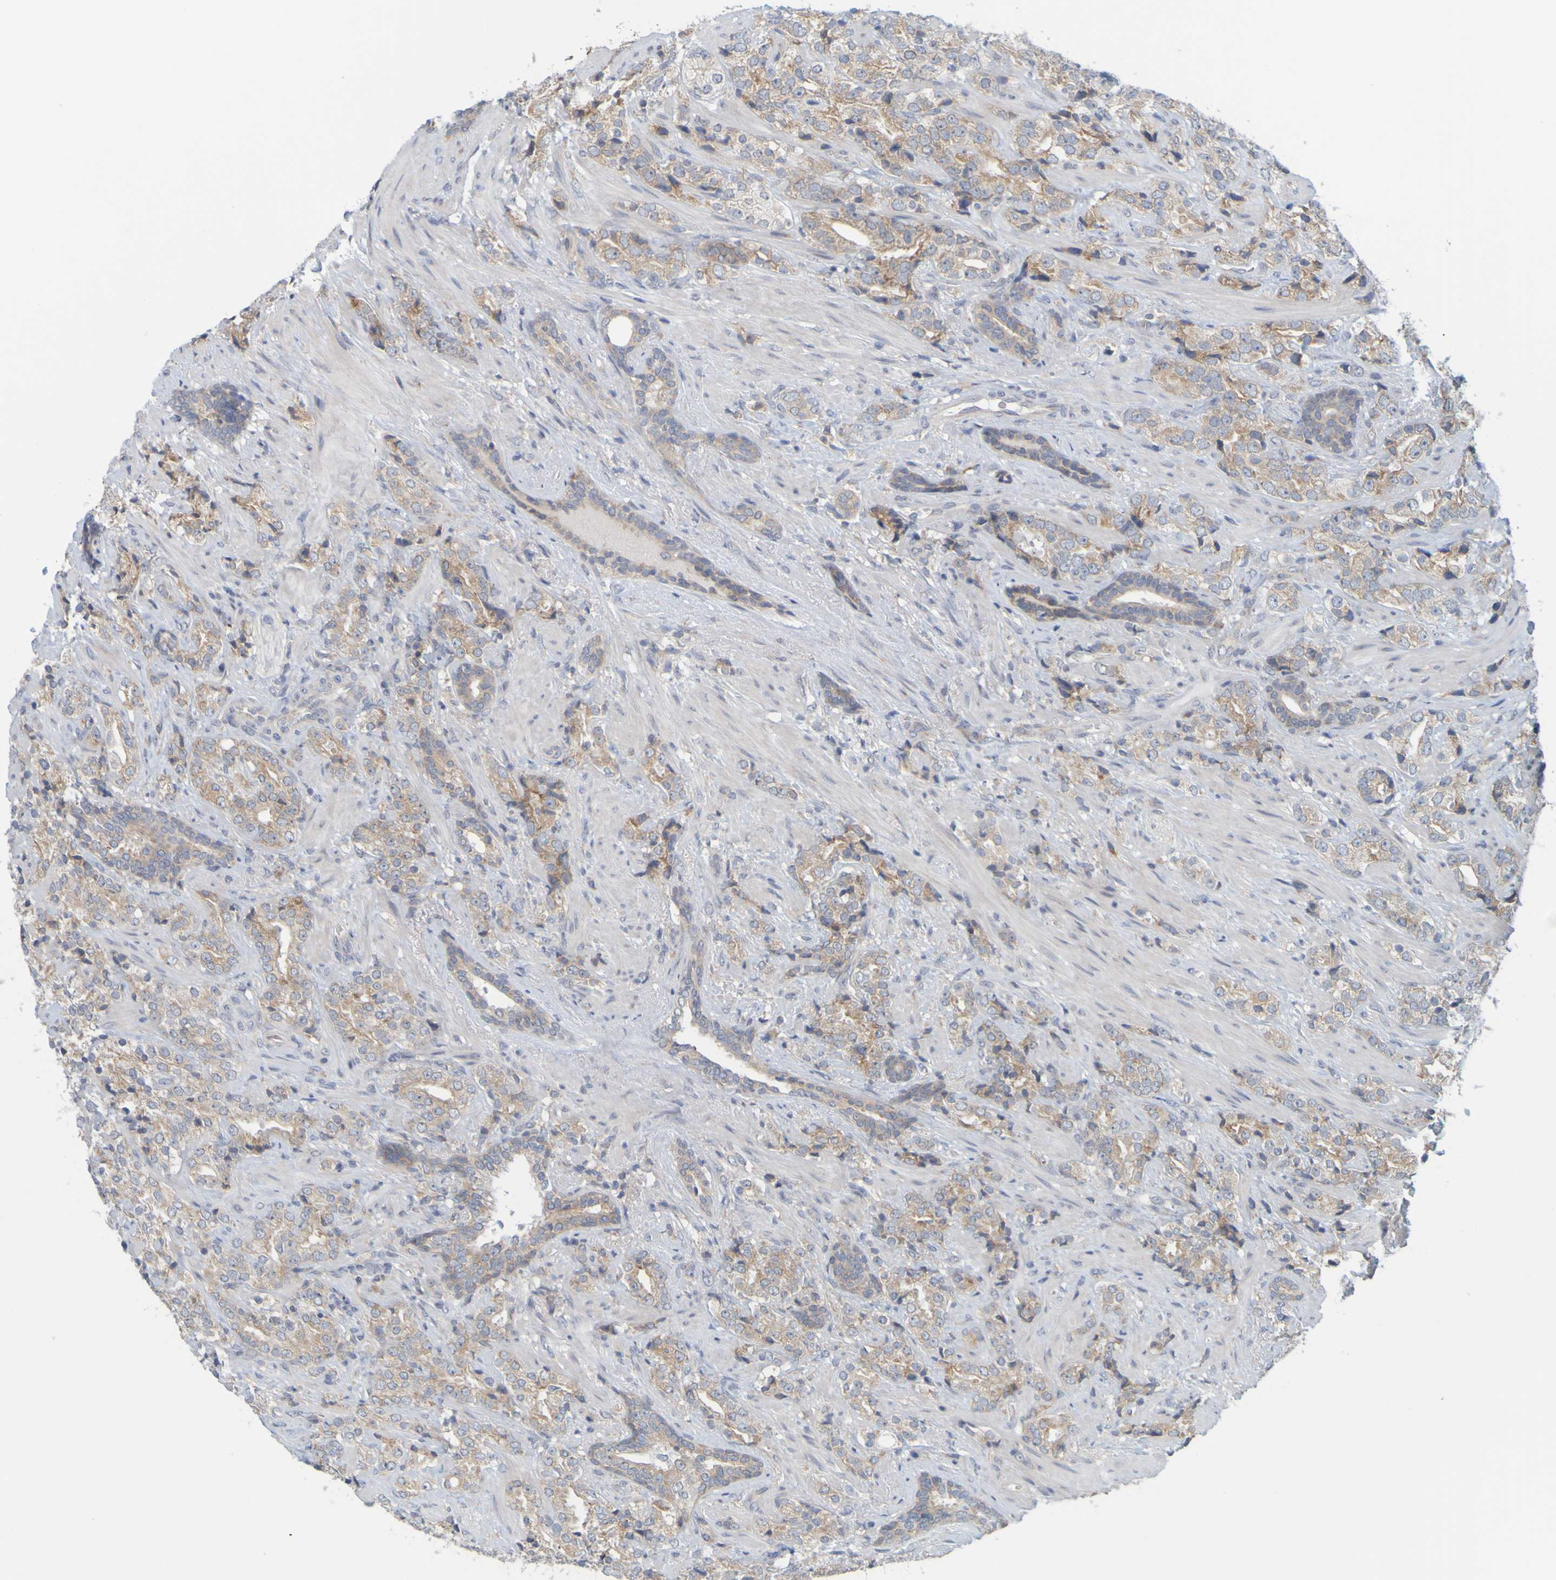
{"staining": {"intensity": "moderate", "quantity": ">75%", "location": "cytoplasmic/membranous"}, "tissue": "prostate cancer", "cell_type": "Tumor cells", "image_type": "cancer", "snomed": [{"axis": "morphology", "description": "Adenocarcinoma, High grade"}, {"axis": "topography", "description": "Prostate"}], "caption": "Tumor cells exhibit medium levels of moderate cytoplasmic/membranous expression in approximately >75% of cells in prostate cancer. (brown staining indicates protein expression, while blue staining denotes nuclei).", "gene": "MOGS", "patient": {"sex": "male", "age": 71}}